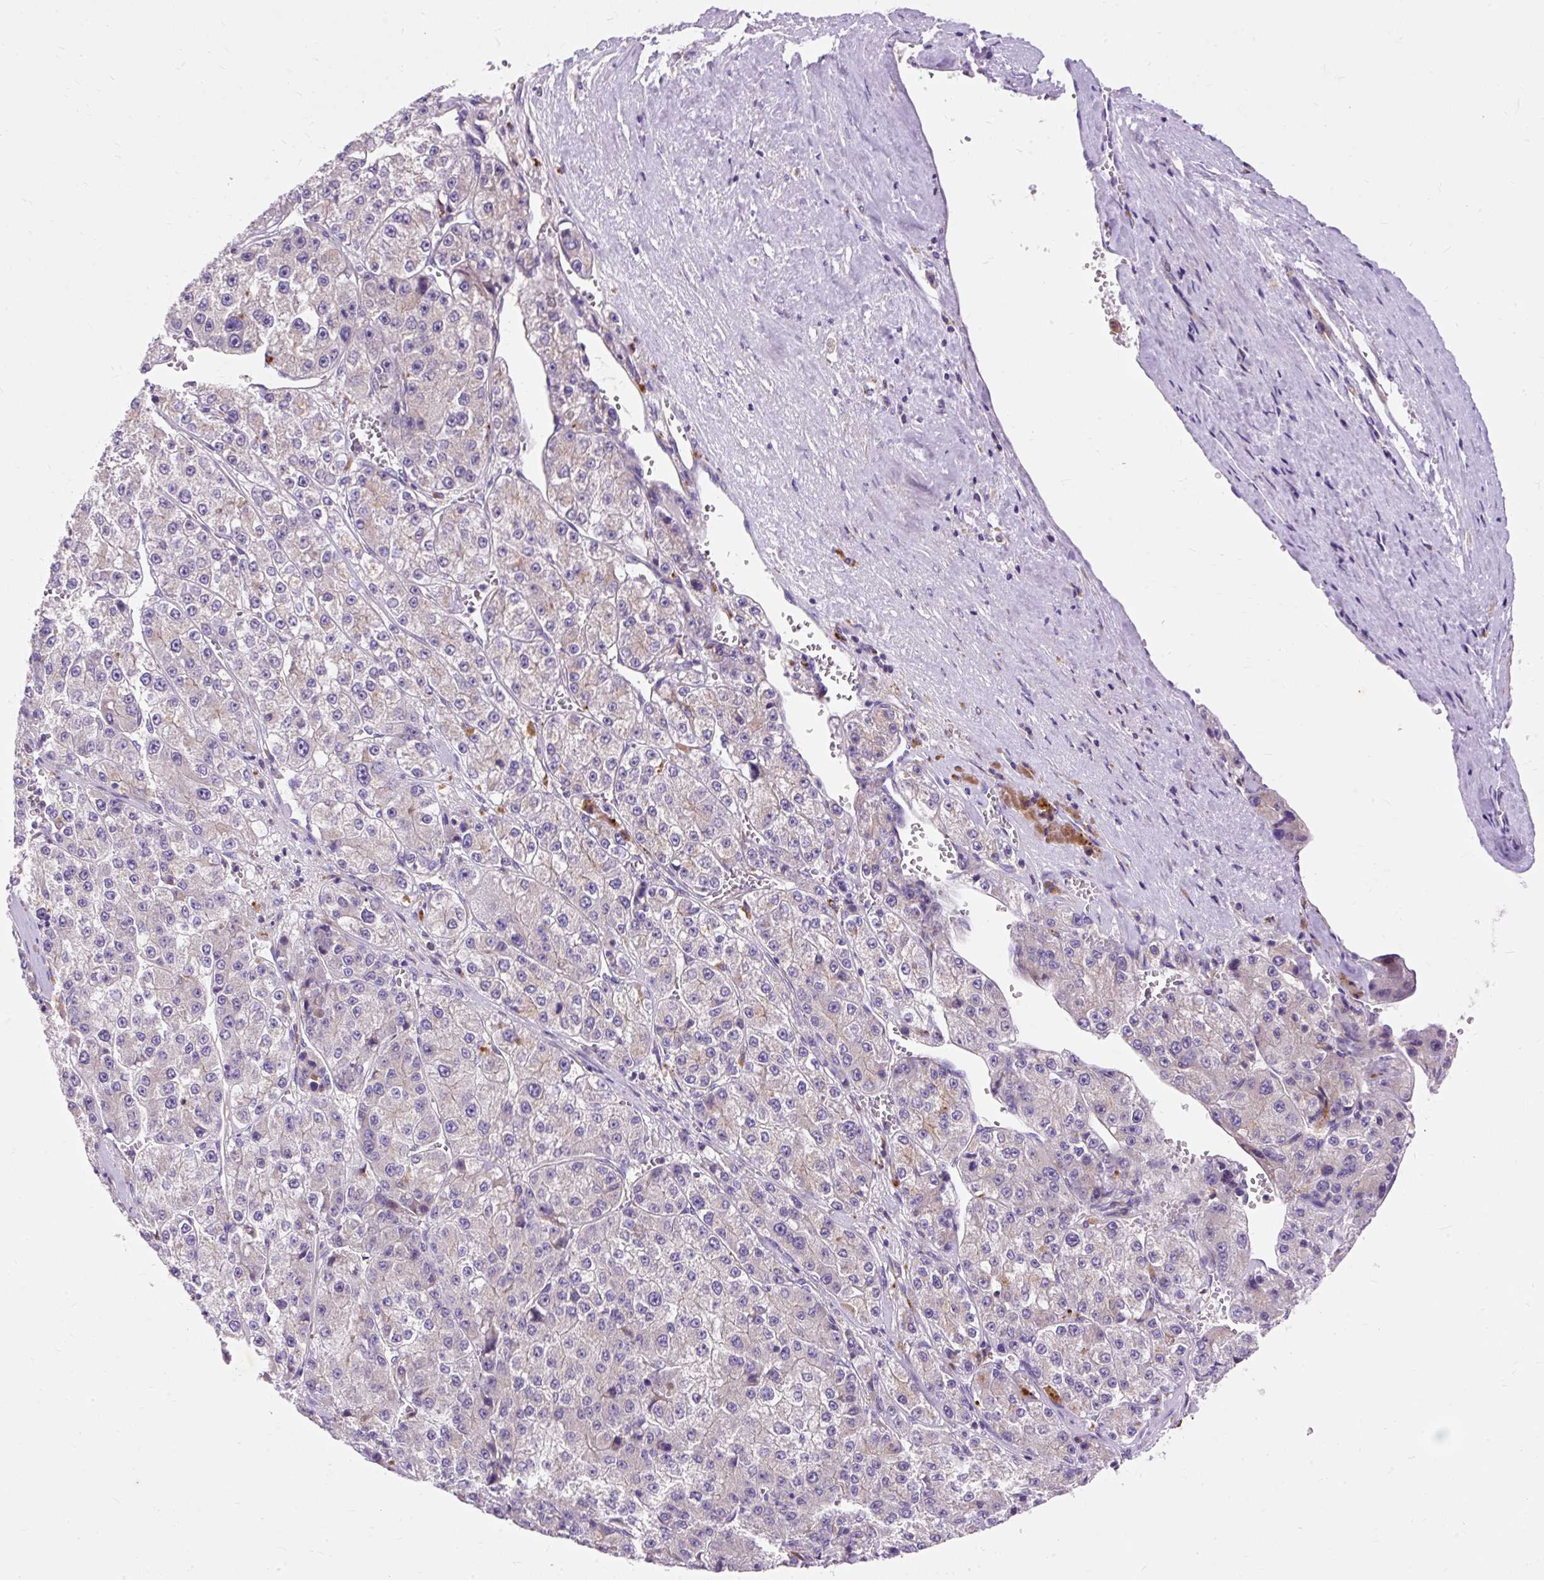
{"staining": {"intensity": "negative", "quantity": "none", "location": "none"}, "tissue": "liver cancer", "cell_type": "Tumor cells", "image_type": "cancer", "snomed": [{"axis": "morphology", "description": "Carcinoma, Hepatocellular, NOS"}, {"axis": "topography", "description": "Liver"}], "caption": "IHC of liver hepatocellular carcinoma reveals no expression in tumor cells. (Brightfield microscopy of DAB immunohistochemistry at high magnification).", "gene": "OR4K15", "patient": {"sex": "female", "age": 73}}